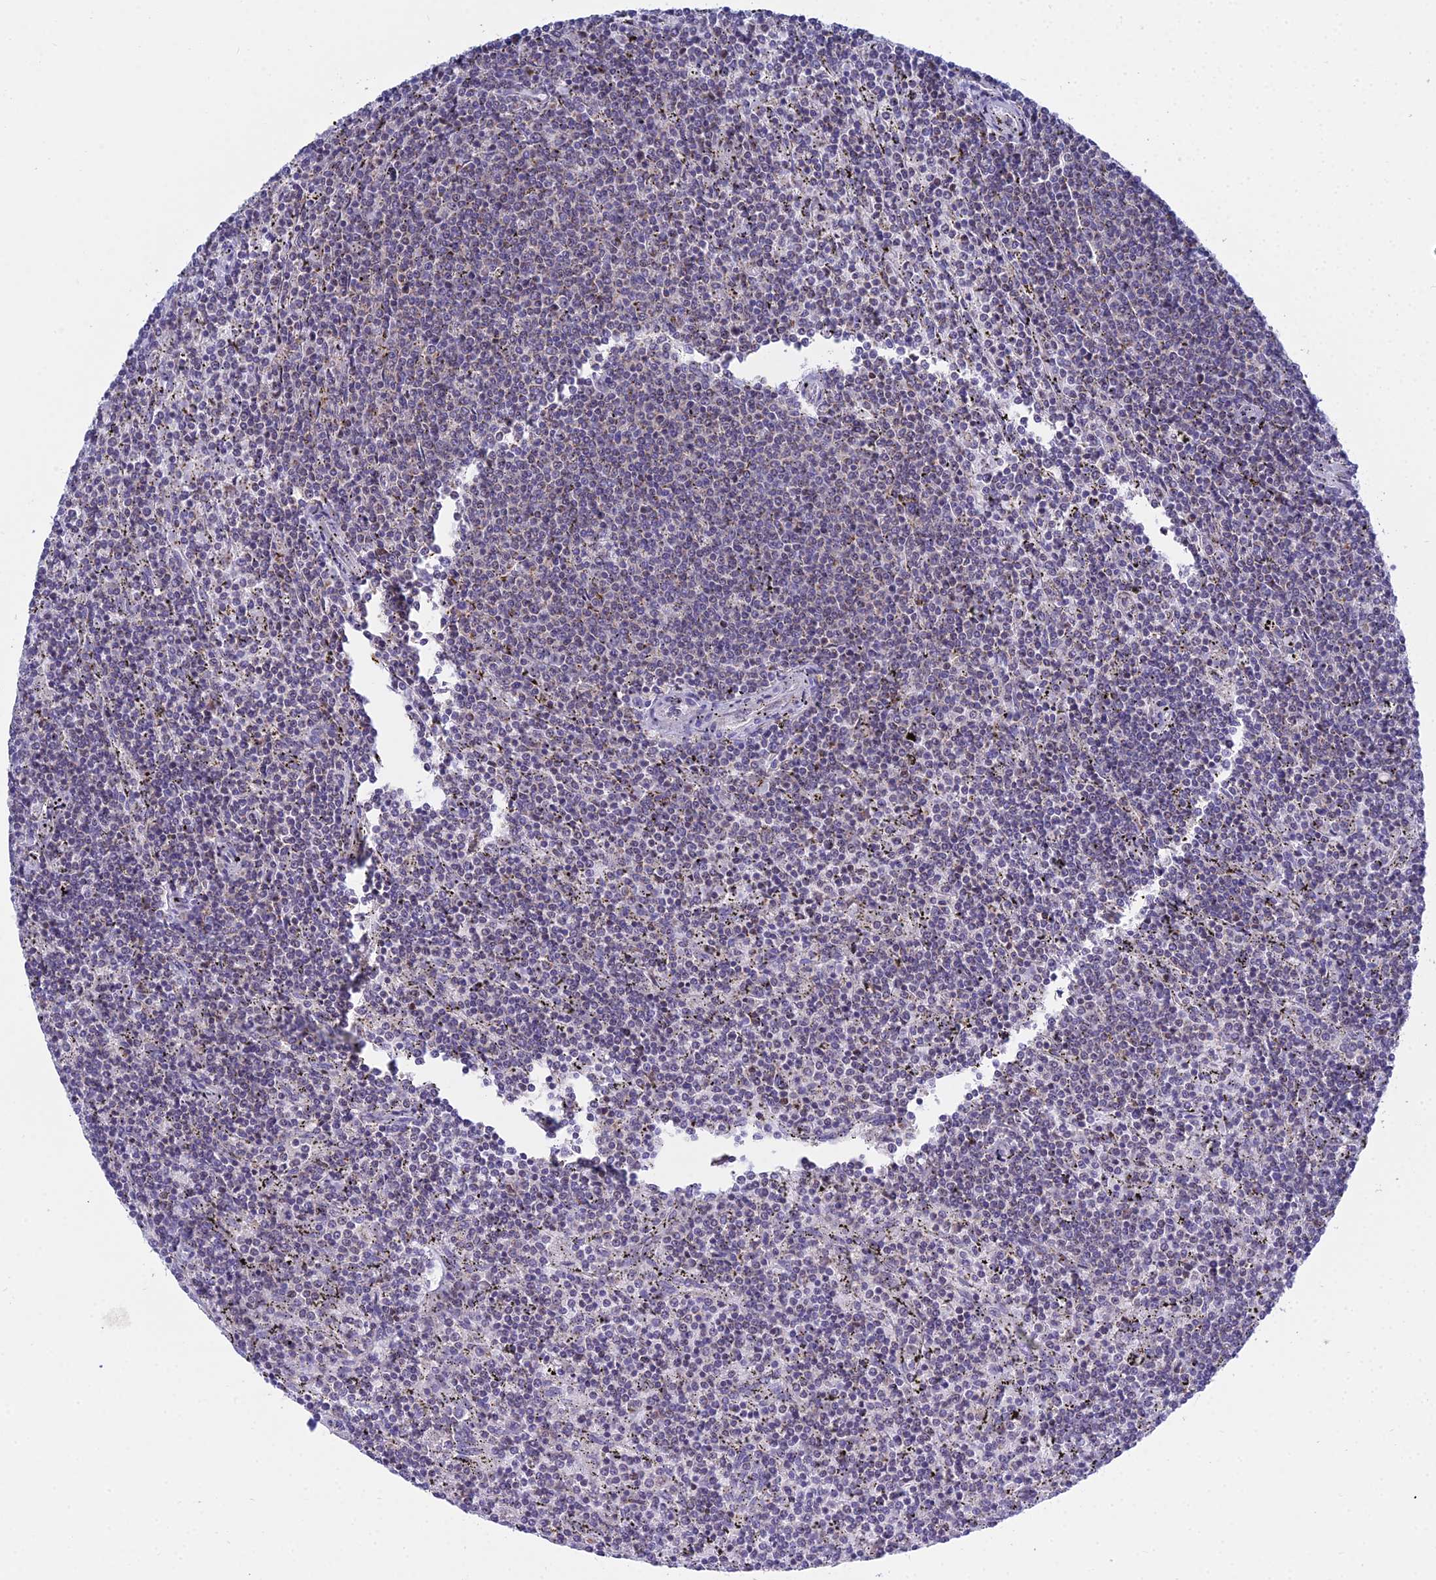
{"staining": {"intensity": "negative", "quantity": "none", "location": "none"}, "tissue": "lymphoma", "cell_type": "Tumor cells", "image_type": "cancer", "snomed": [{"axis": "morphology", "description": "Malignant lymphoma, non-Hodgkin's type, Low grade"}, {"axis": "topography", "description": "Spleen"}], "caption": "IHC photomicrograph of neoplastic tissue: lymphoma stained with DAB exhibits no significant protein expression in tumor cells. The staining is performed using DAB brown chromogen with nuclei counter-stained in using hematoxylin.", "gene": "PRR13", "patient": {"sex": "female", "age": 50}}